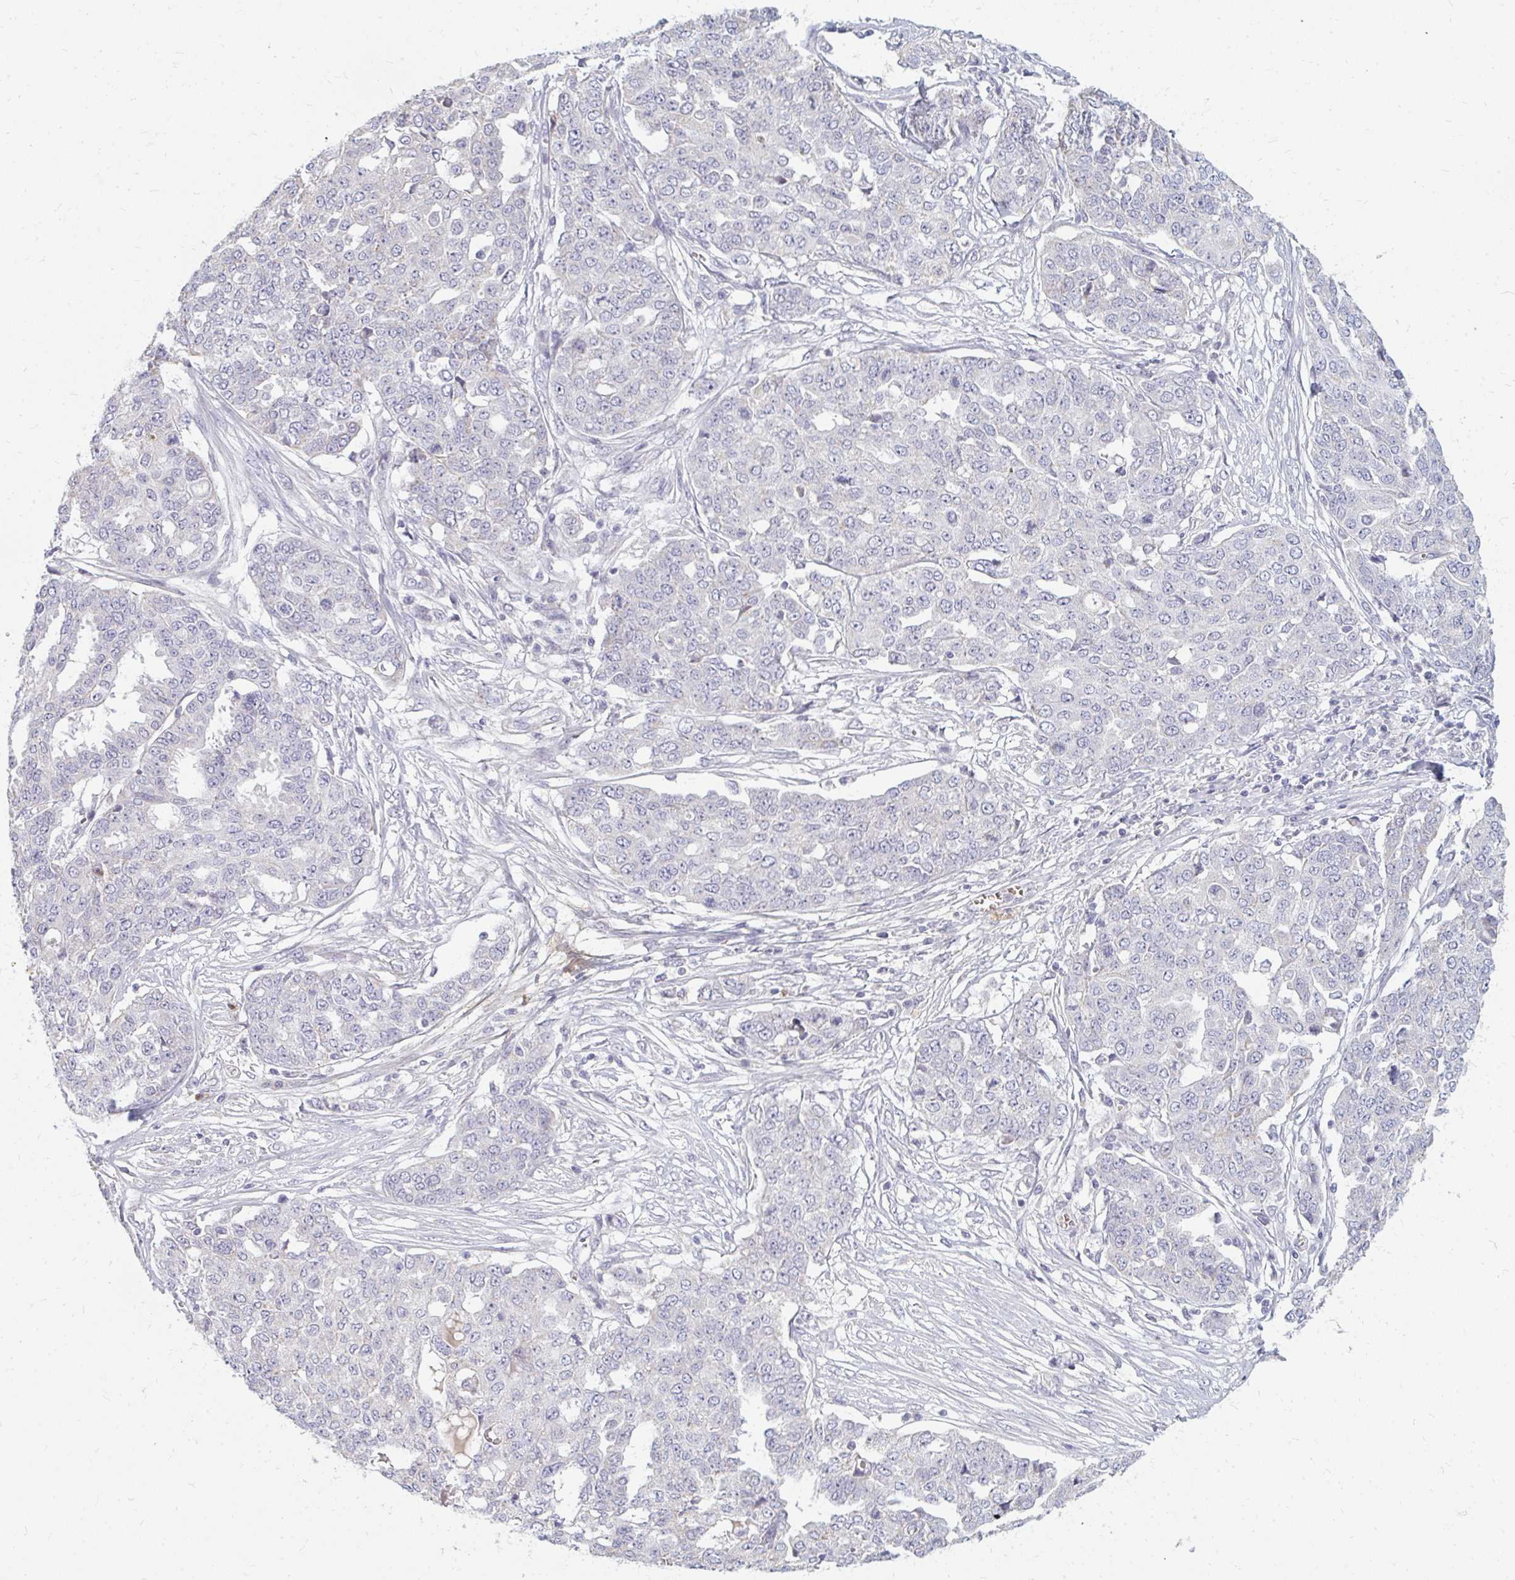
{"staining": {"intensity": "negative", "quantity": "none", "location": "none"}, "tissue": "ovarian cancer", "cell_type": "Tumor cells", "image_type": "cancer", "snomed": [{"axis": "morphology", "description": "Cystadenocarcinoma, serous, NOS"}, {"axis": "topography", "description": "Soft tissue"}, {"axis": "topography", "description": "Ovary"}], "caption": "Ovarian cancer stained for a protein using IHC exhibits no expression tumor cells.", "gene": "RAB33A", "patient": {"sex": "female", "age": 57}}